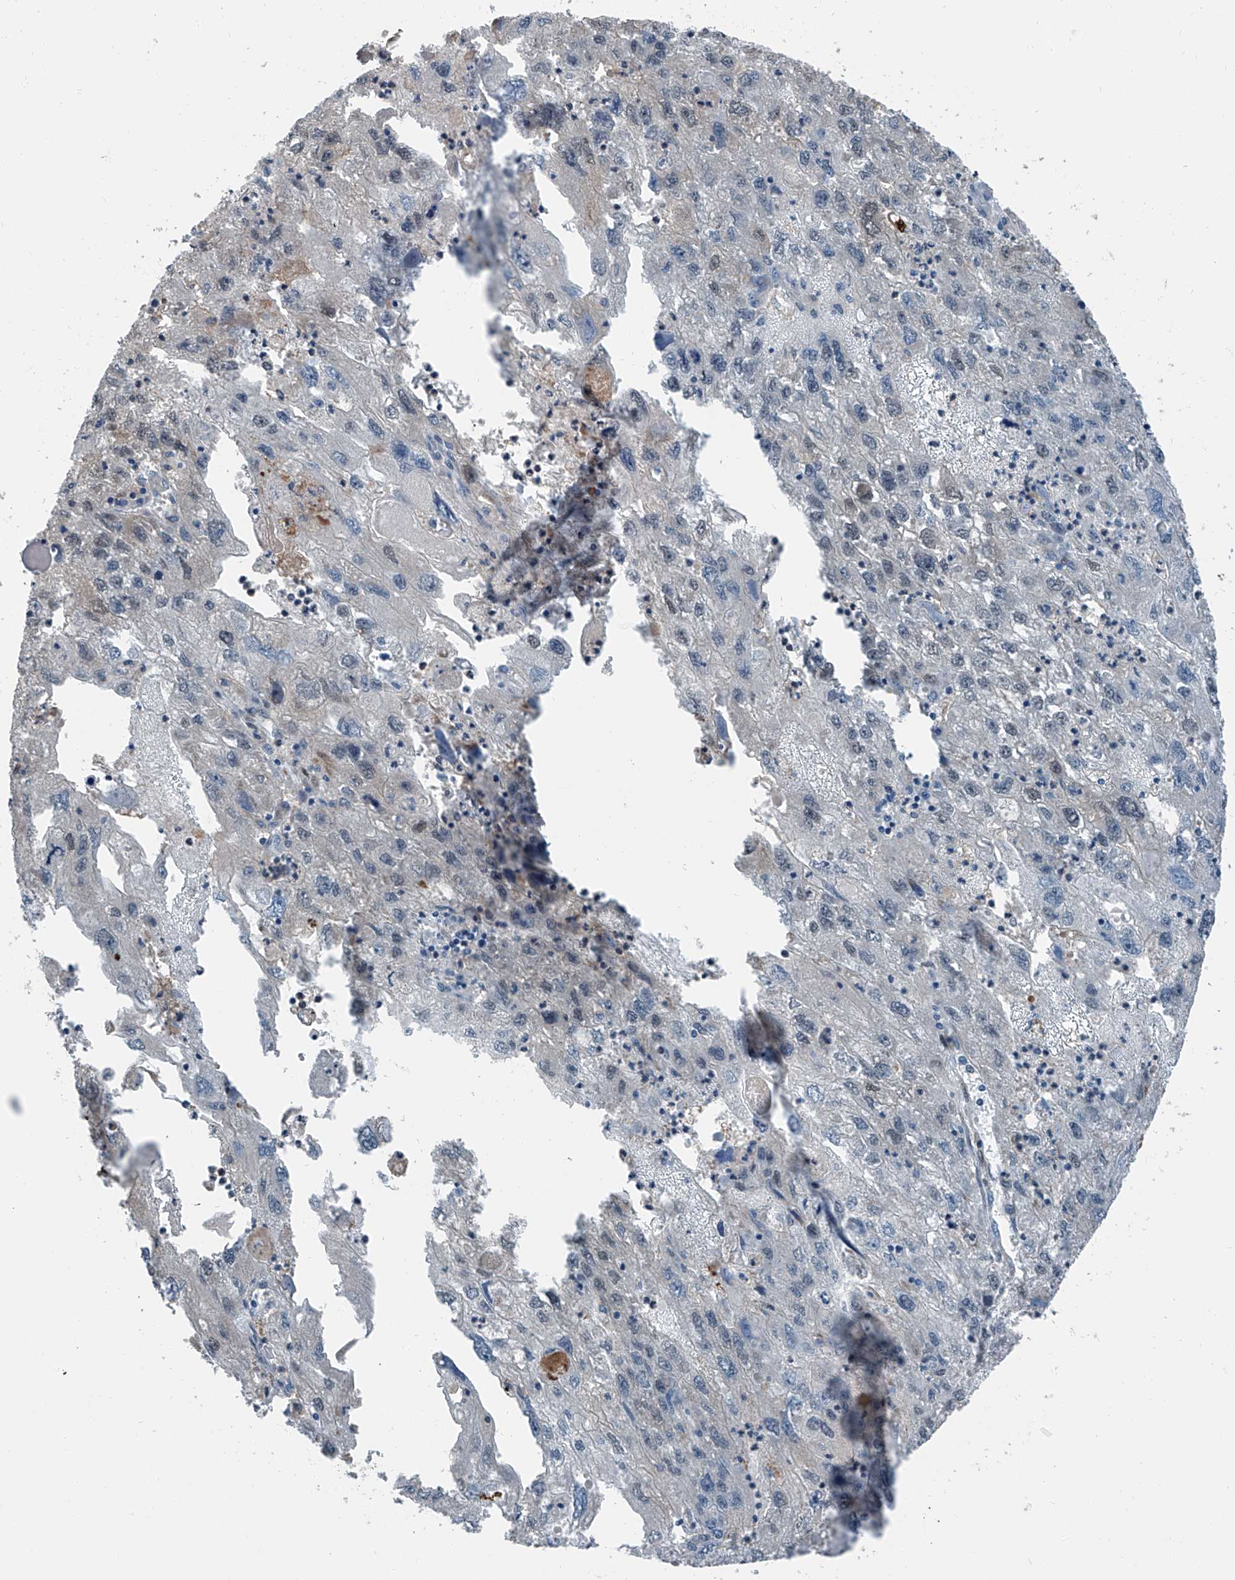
{"staining": {"intensity": "weak", "quantity": "<25%", "location": "nuclear"}, "tissue": "endometrial cancer", "cell_type": "Tumor cells", "image_type": "cancer", "snomed": [{"axis": "morphology", "description": "Adenocarcinoma, NOS"}, {"axis": "topography", "description": "Endometrium"}], "caption": "High magnification brightfield microscopy of endometrial adenocarcinoma stained with DAB (brown) and counterstained with hematoxylin (blue): tumor cells show no significant positivity.", "gene": "HSPA6", "patient": {"sex": "female", "age": 49}}